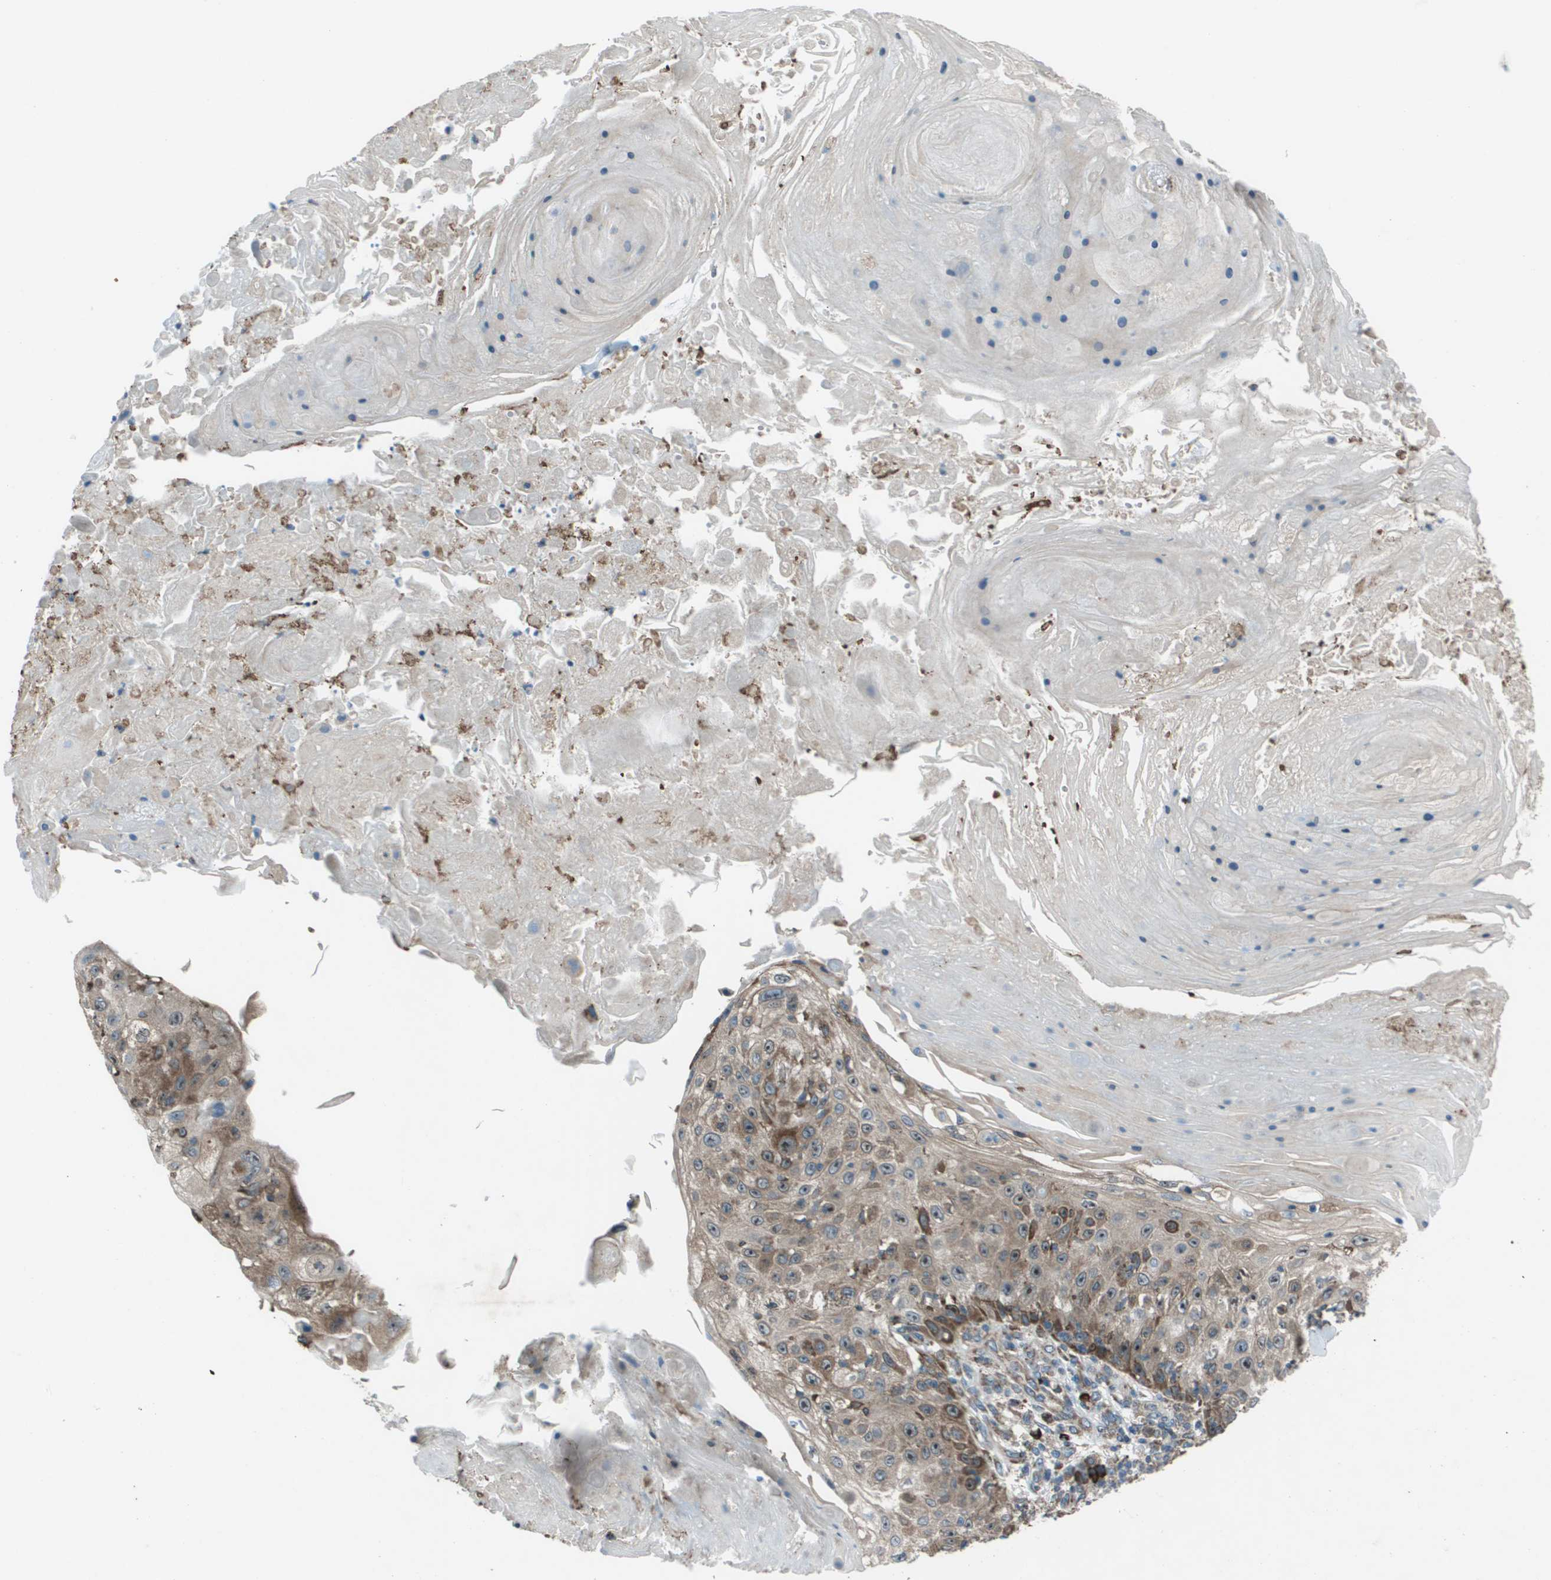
{"staining": {"intensity": "weak", "quantity": ">75%", "location": "cytoplasmic/membranous,nuclear"}, "tissue": "skin cancer", "cell_type": "Tumor cells", "image_type": "cancer", "snomed": [{"axis": "morphology", "description": "Squamous cell carcinoma, NOS"}, {"axis": "topography", "description": "Skin"}], "caption": "High-magnification brightfield microscopy of squamous cell carcinoma (skin) stained with DAB (3,3'-diaminobenzidine) (brown) and counterstained with hematoxylin (blue). tumor cells exhibit weak cytoplasmic/membranous and nuclear positivity is seen in approximately>75% of cells. (DAB (3,3'-diaminobenzidine) IHC, brown staining for protein, blue staining for nuclei).", "gene": "UTS2", "patient": {"sex": "male", "age": 86}}